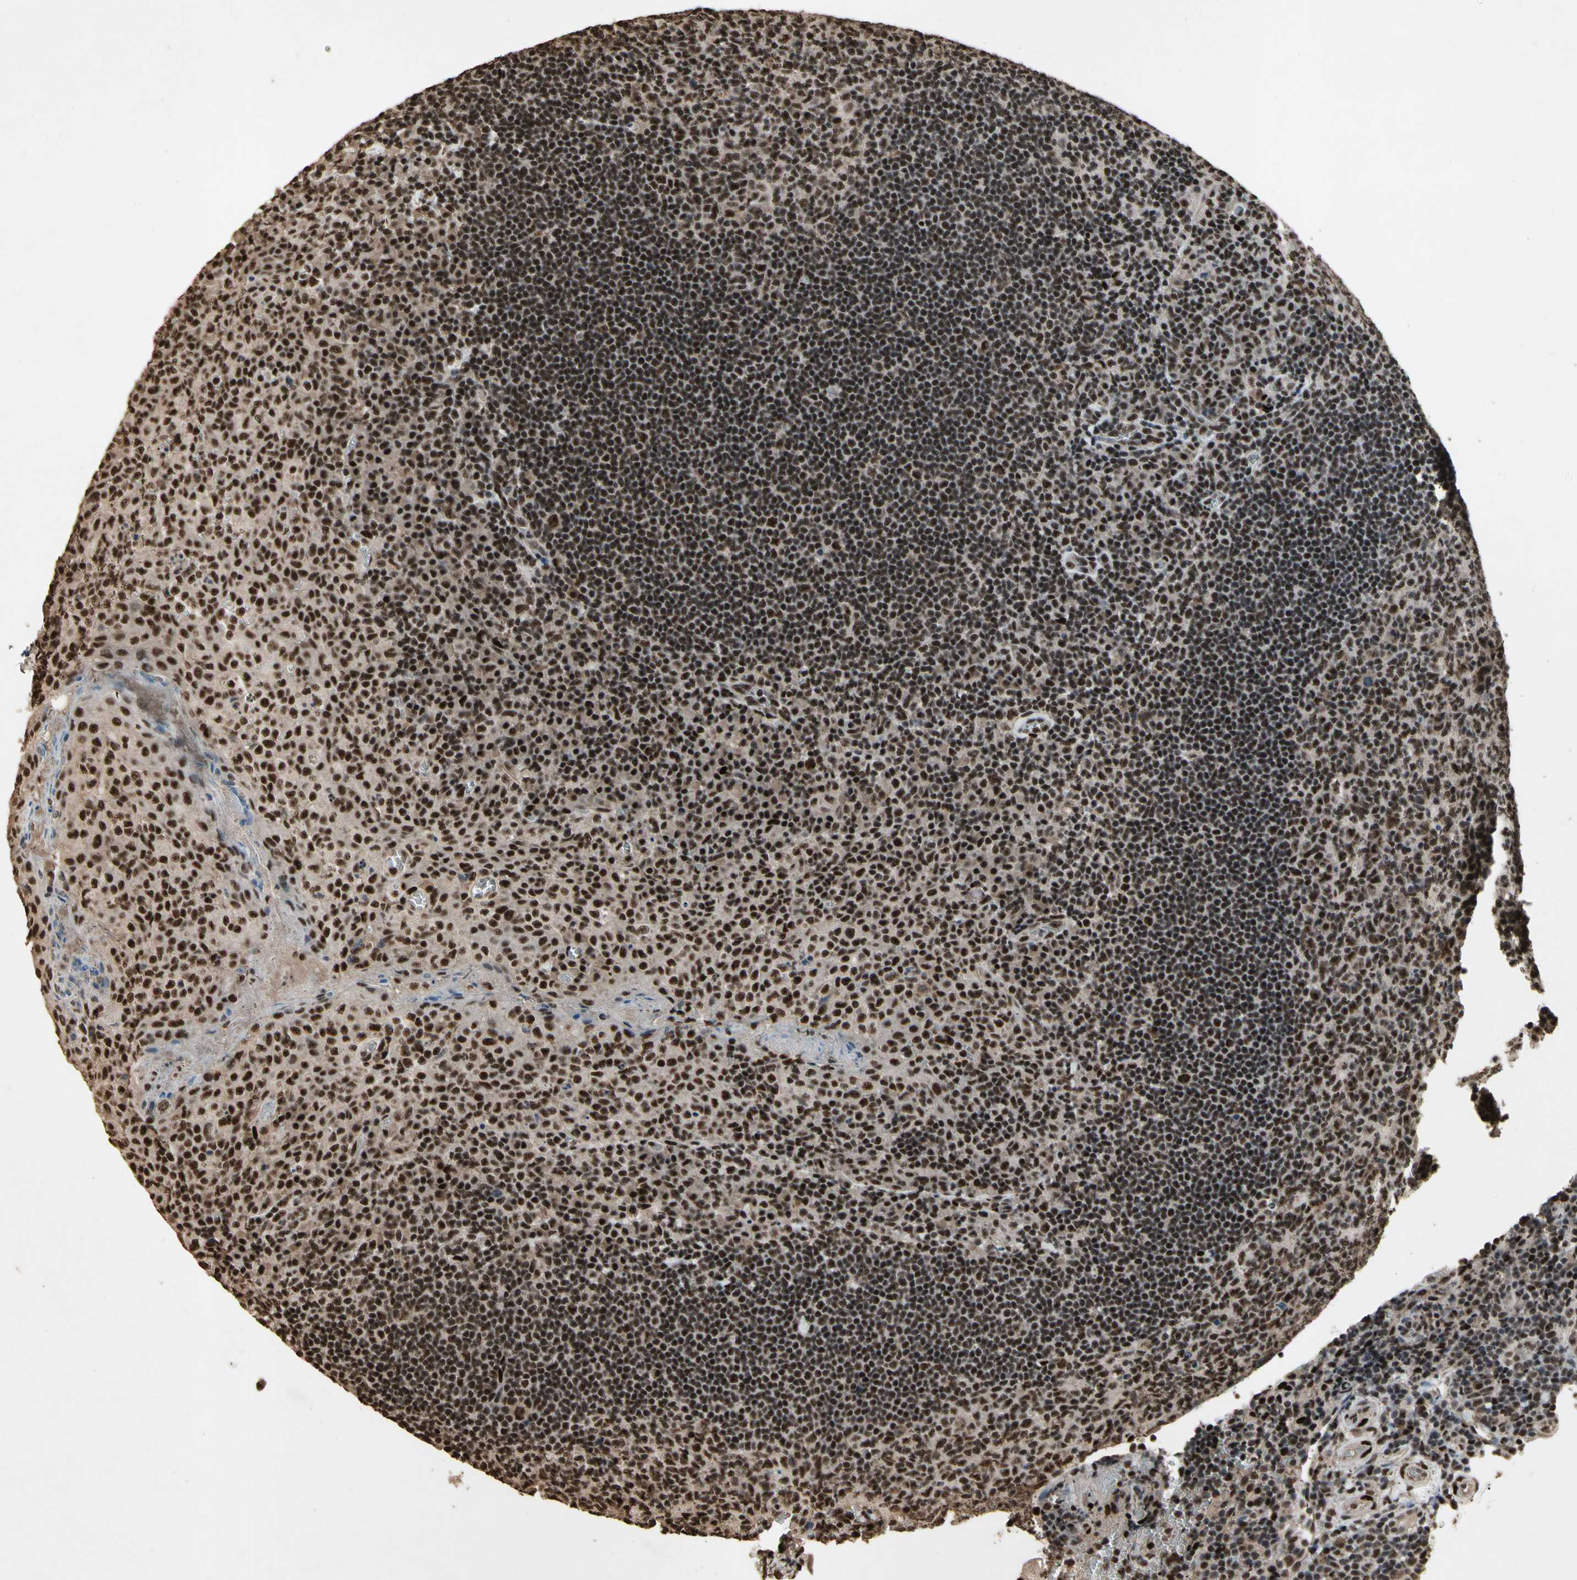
{"staining": {"intensity": "strong", "quantity": ">75%", "location": "cytoplasmic/membranous,nuclear"}, "tissue": "tonsil", "cell_type": "Germinal center cells", "image_type": "normal", "snomed": [{"axis": "morphology", "description": "Normal tissue, NOS"}, {"axis": "topography", "description": "Tonsil"}], "caption": "An image of tonsil stained for a protein displays strong cytoplasmic/membranous,nuclear brown staining in germinal center cells.", "gene": "TBX2", "patient": {"sex": "male", "age": 17}}